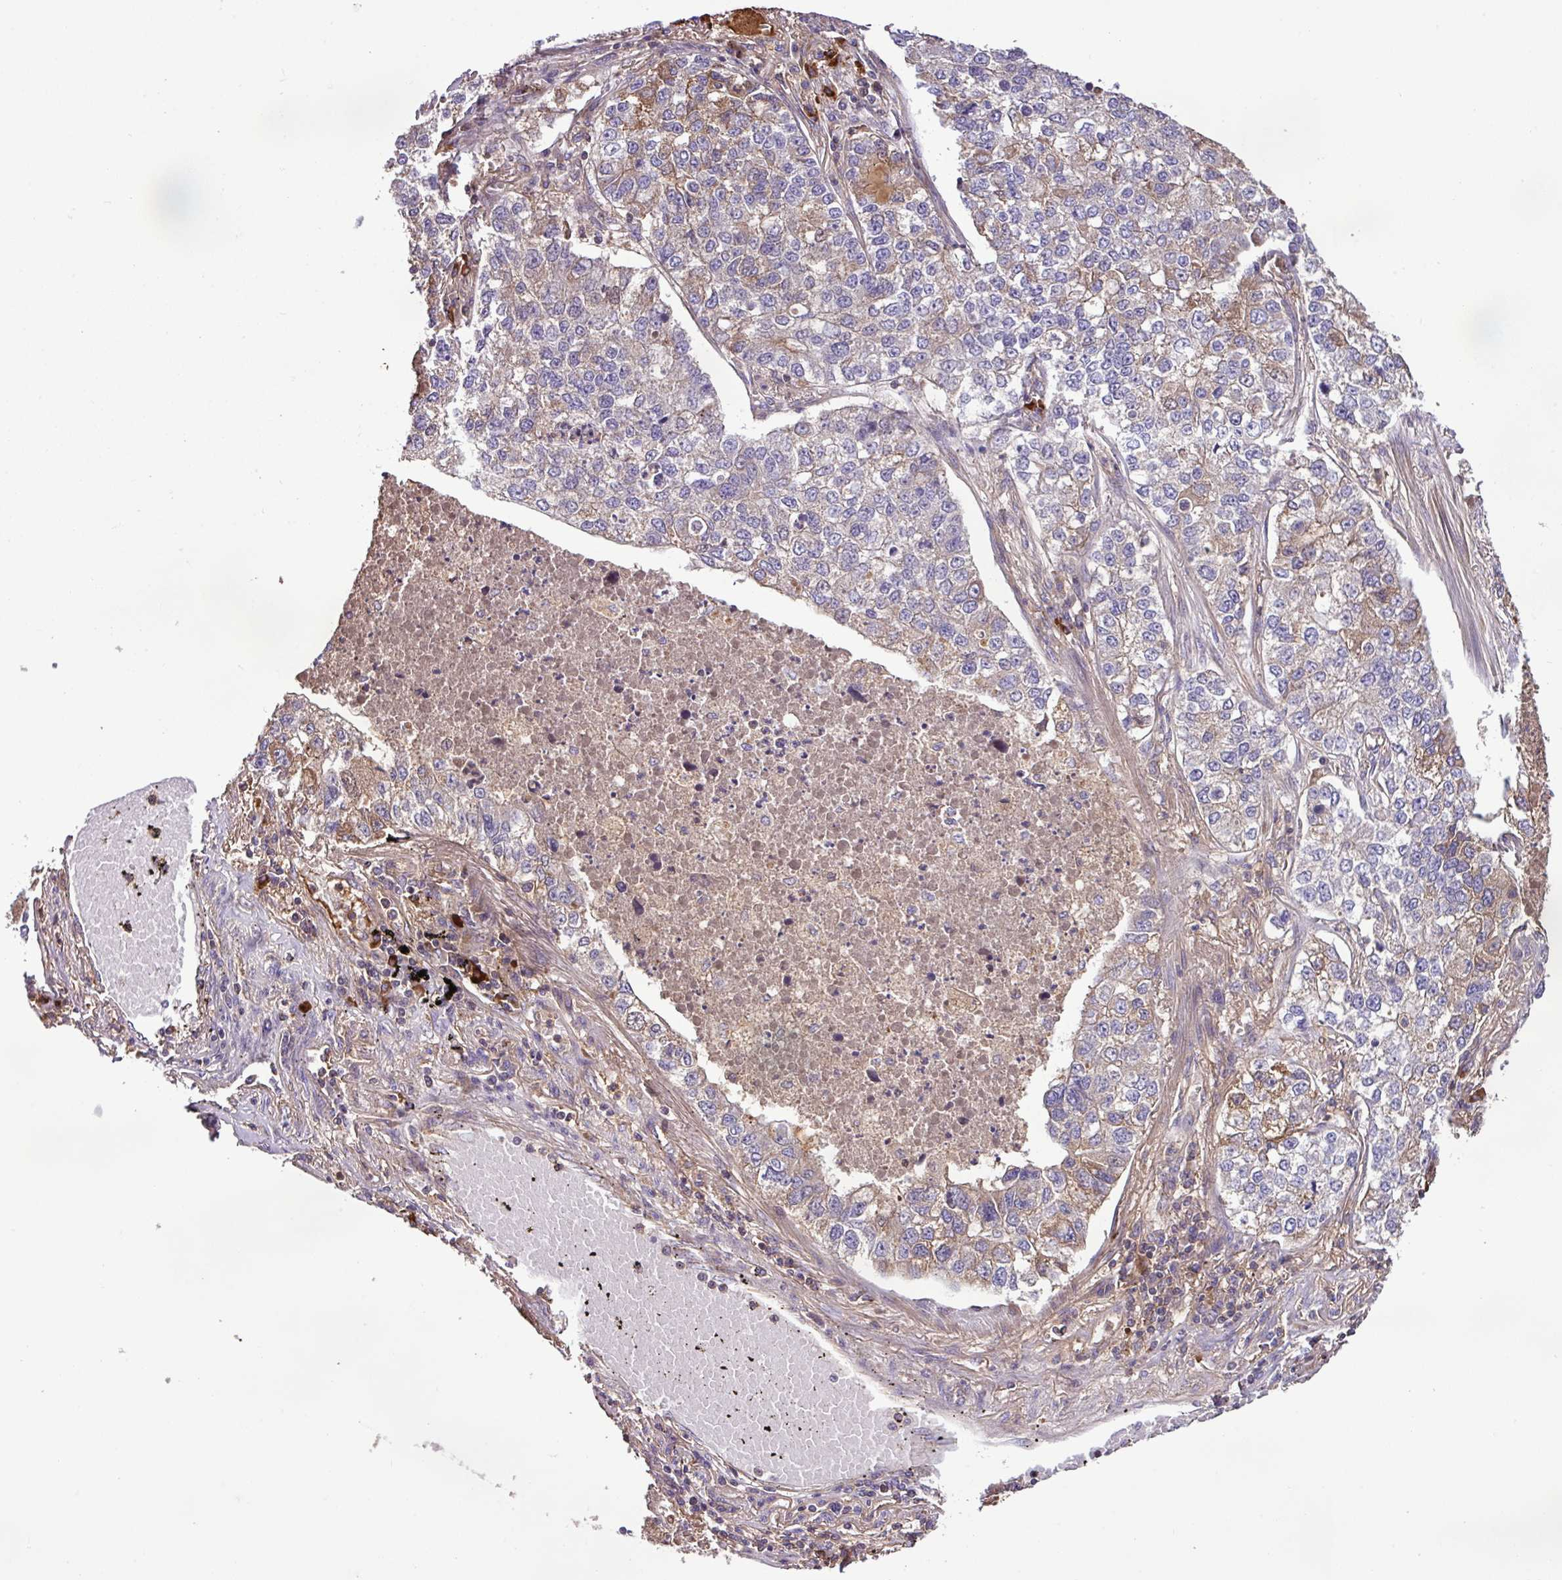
{"staining": {"intensity": "moderate", "quantity": "<25%", "location": "cytoplasmic/membranous"}, "tissue": "lung cancer", "cell_type": "Tumor cells", "image_type": "cancer", "snomed": [{"axis": "morphology", "description": "Adenocarcinoma, NOS"}, {"axis": "topography", "description": "Lung"}], "caption": "Lung adenocarcinoma was stained to show a protein in brown. There is low levels of moderate cytoplasmic/membranous positivity in about <25% of tumor cells. Using DAB (3,3'-diaminobenzidine) (brown) and hematoxylin (blue) stains, captured at high magnification using brightfield microscopy.", "gene": "ZNF266", "patient": {"sex": "male", "age": 49}}